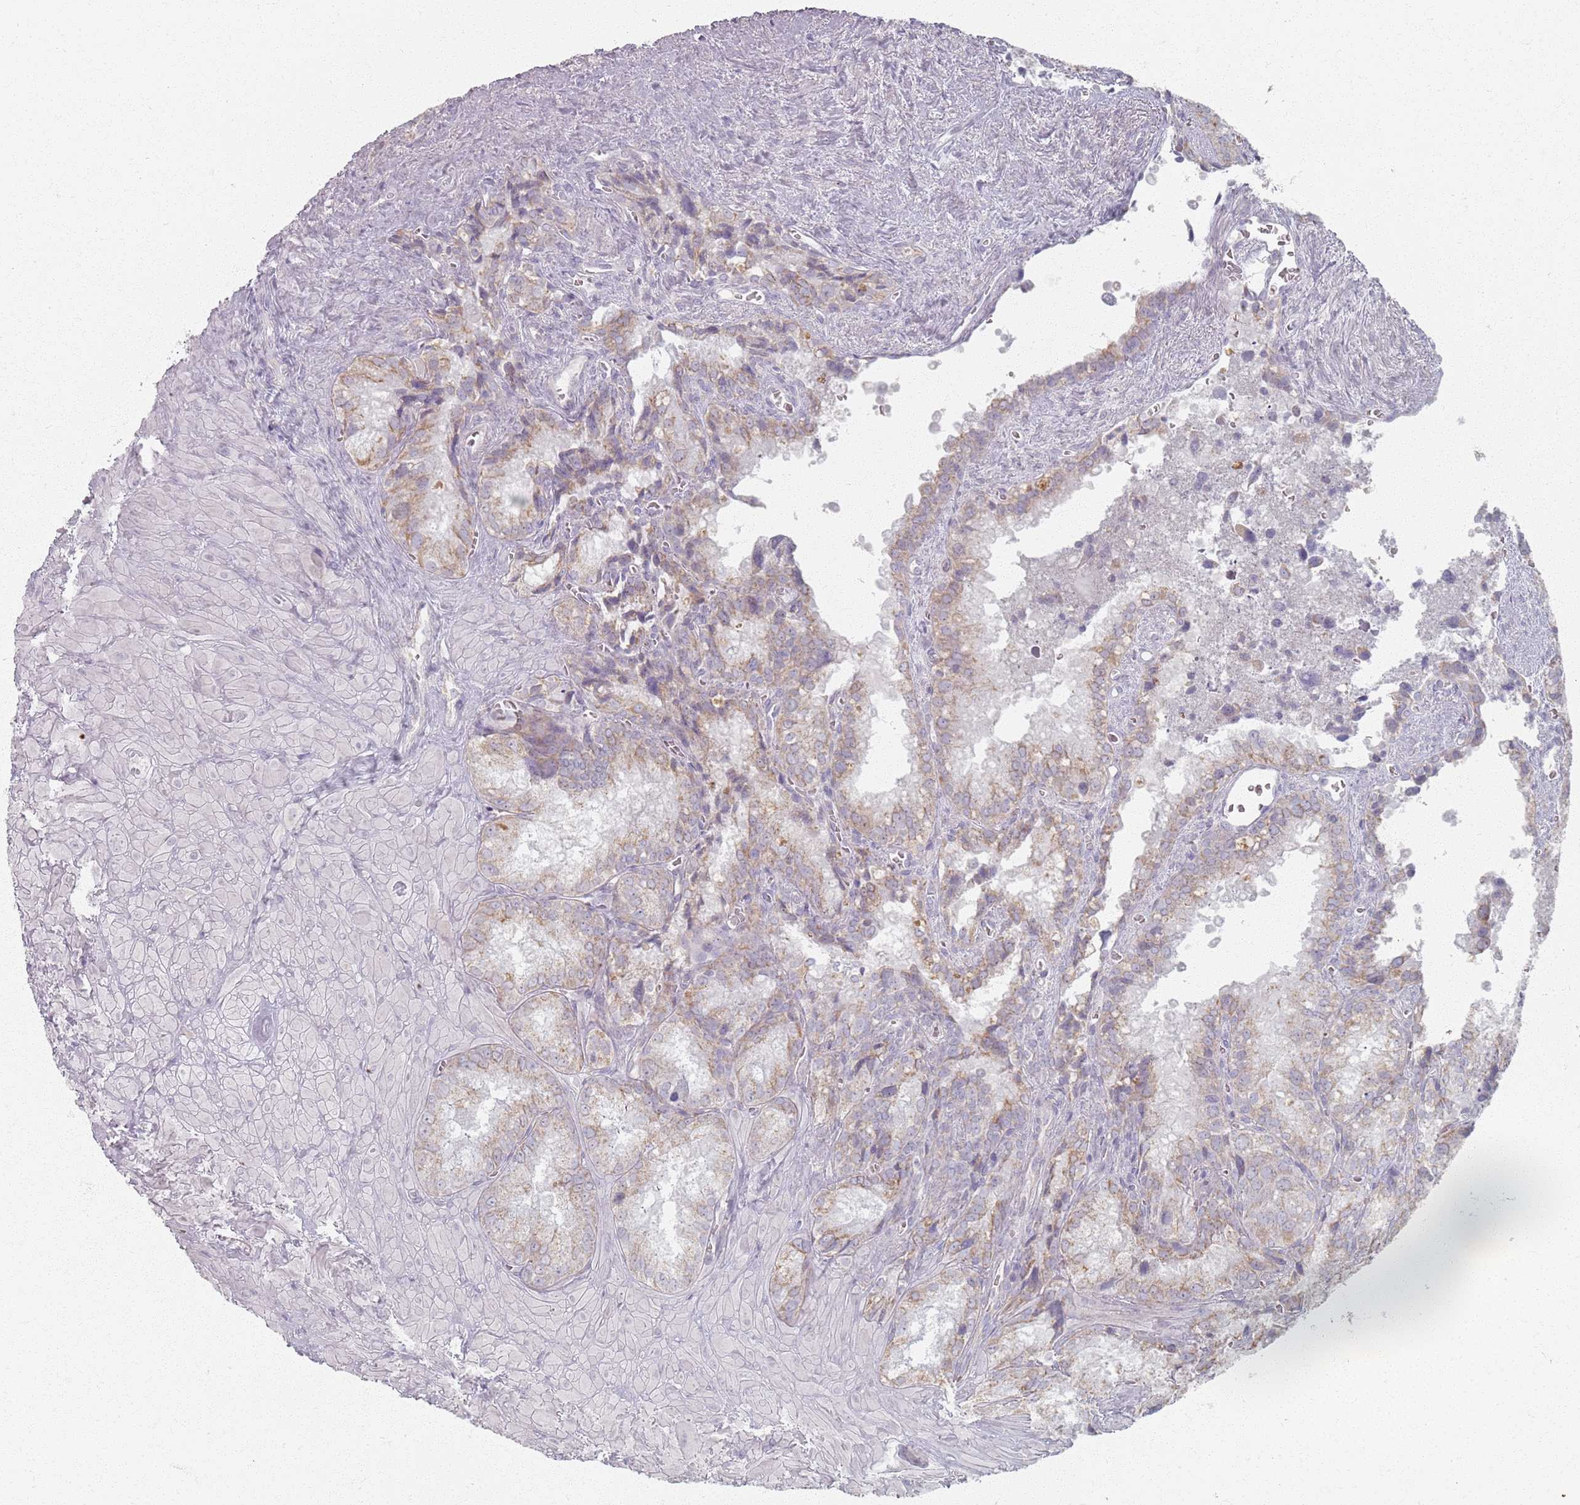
{"staining": {"intensity": "weak", "quantity": "25%-75%", "location": "cytoplasmic/membranous"}, "tissue": "seminal vesicle", "cell_type": "Glandular cells", "image_type": "normal", "snomed": [{"axis": "morphology", "description": "Normal tissue, NOS"}, {"axis": "topography", "description": "Seminal veicle"}], "caption": "Normal seminal vesicle exhibits weak cytoplasmic/membranous positivity in about 25%-75% of glandular cells.", "gene": "PKD2L2", "patient": {"sex": "male", "age": 62}}